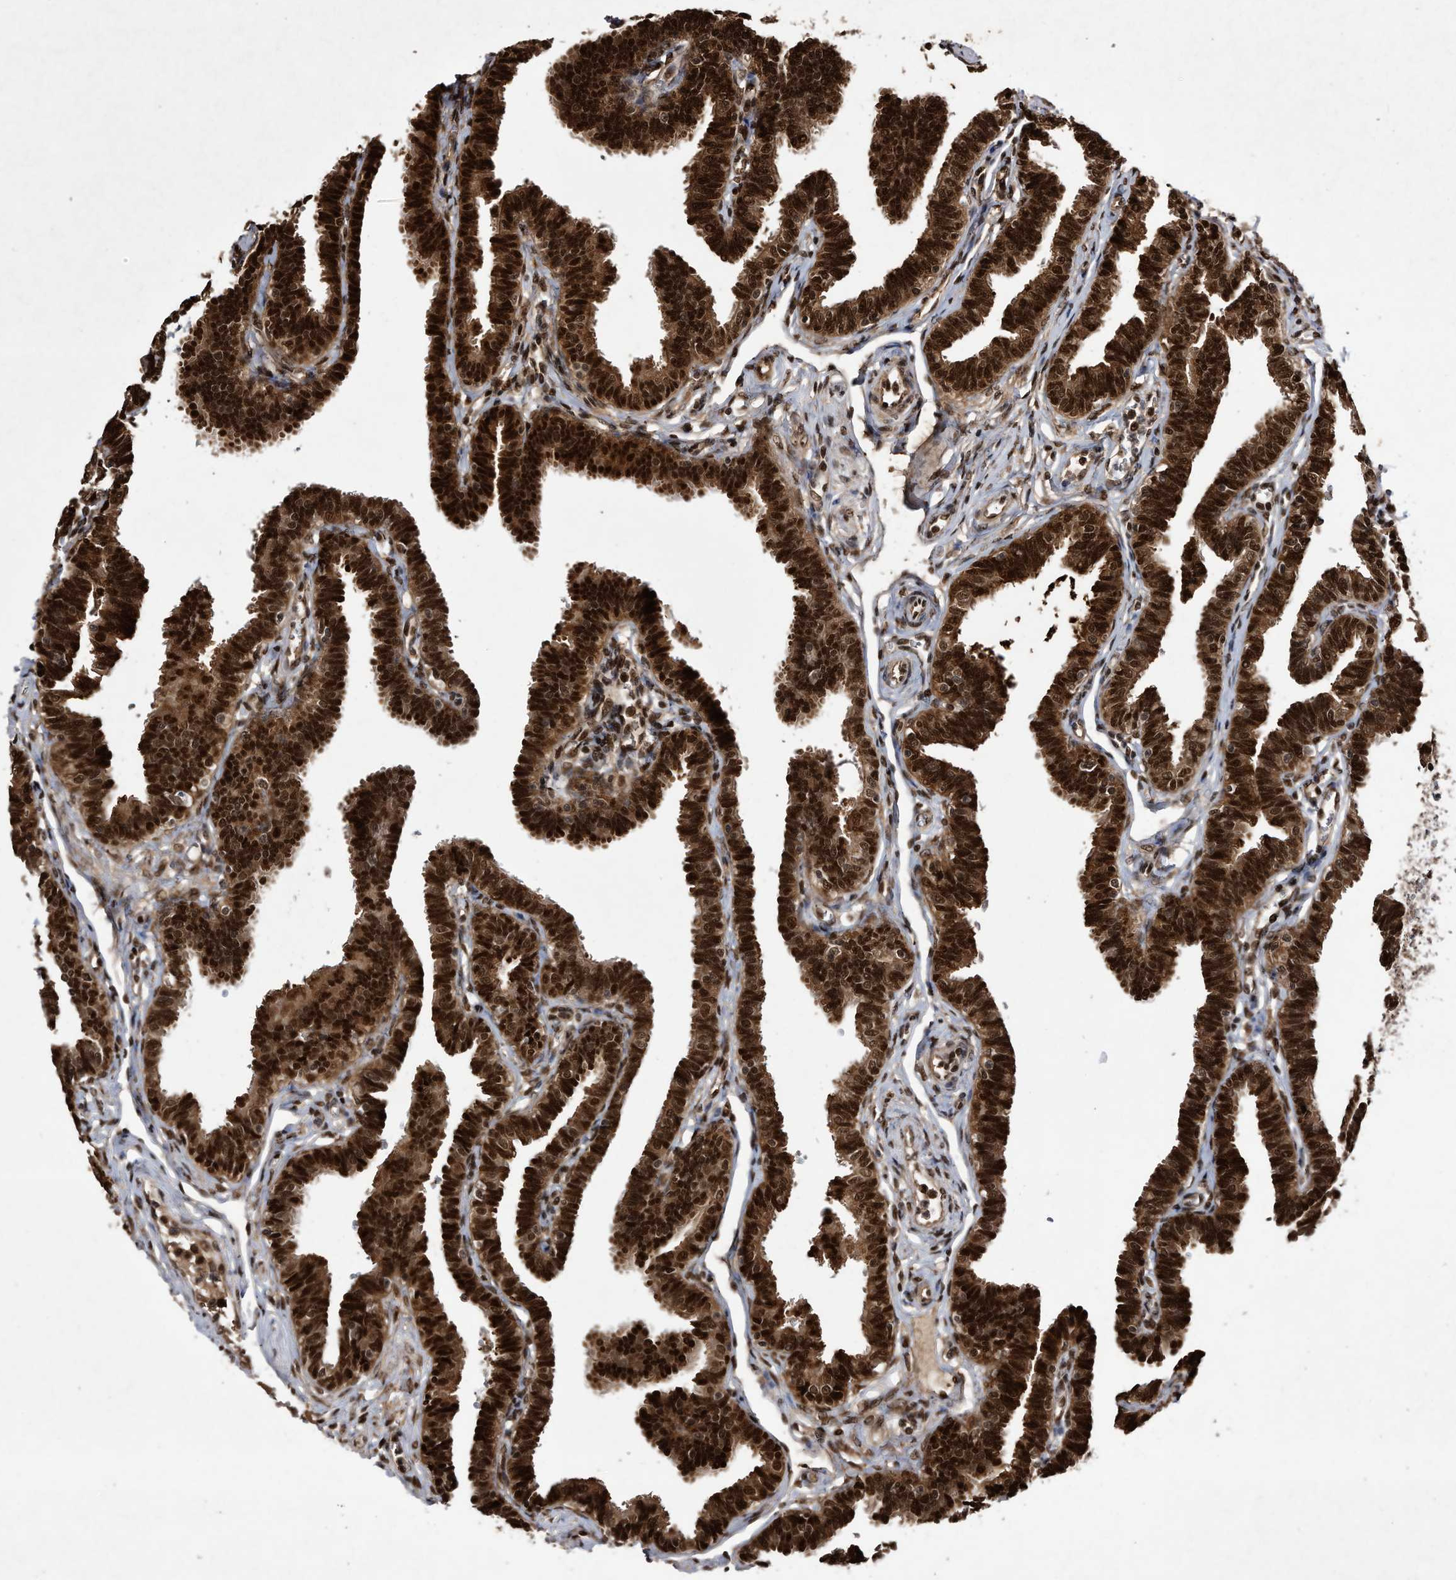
{"staining": {"intensity": "strong", "quantity": ">75%", "location": "cytoplasmic/membranous,nuclear"}, "tissue": "fallopian tube", "cell_type": "Glandular cells", "image_type": "normal", "snomed": [{"axis": "morphology", "description": "Normal tissue, NOS"}, {"axis": "topography", "description": "Fallopian tube"}, {"axis": "topography", "description": "Ovary"}], "caption": "IHC image of benign human fallopian tube stained for a protein (brown), which reveals high levels of strong cytoplasmic/membranous,nuclear positivity in about >75% of glandular cells.", "gene": "RAD23B", "patient": {"sex": "female", "age": 23}}